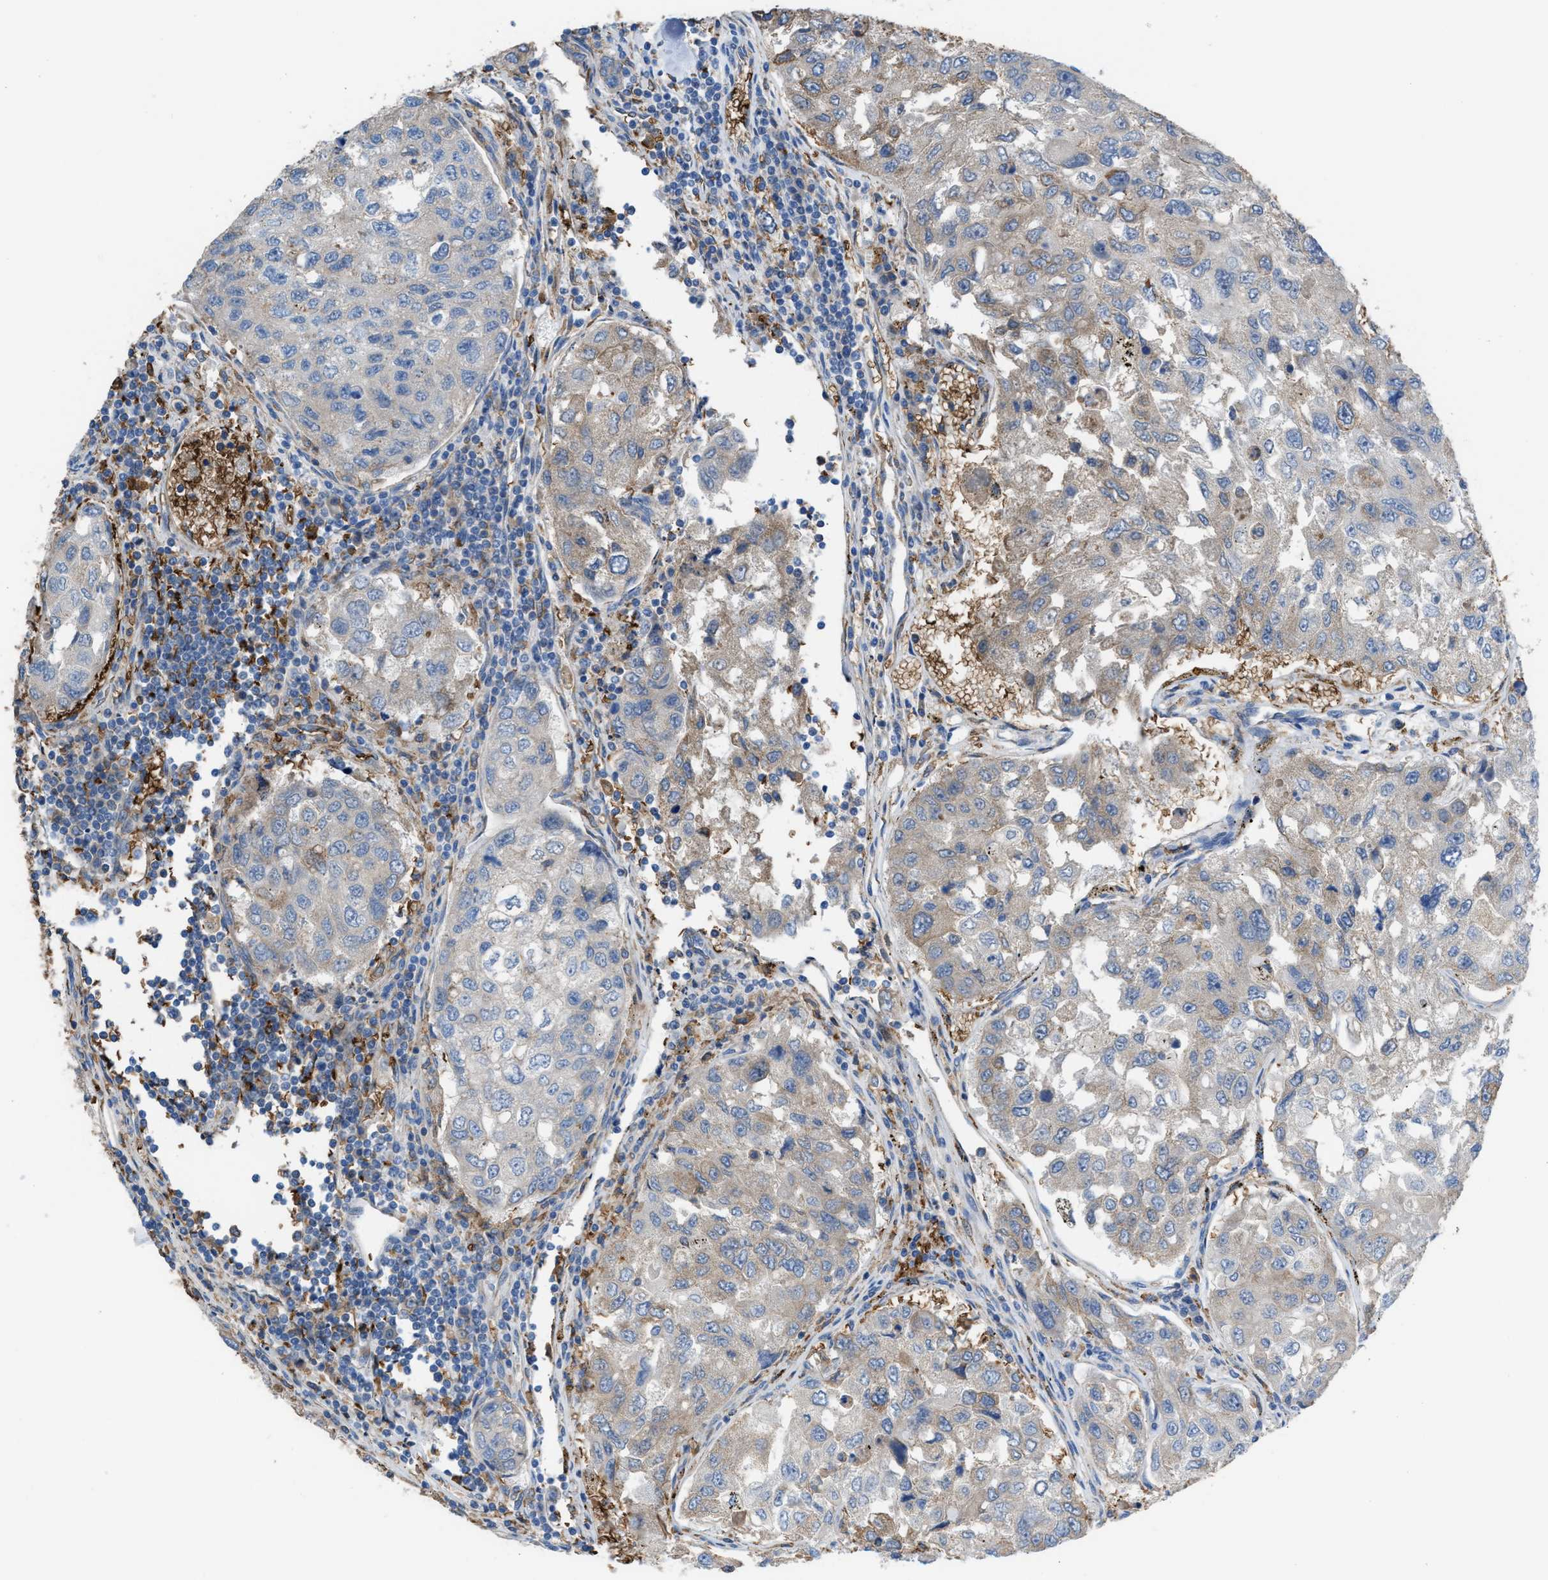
{"staining": {"intensity": "negative", "quantity": "none", "location": "none"}, "tissue": "urothelial cancer", "cell_type": "Tumor cells", "image_type": "cancer", "snomed": [{"axis": "morphology", "description": "Urothelial carcinoma, High grade"}, {"axis": "topography", "description": "Lymph node"}, {"axis": "topography", "description": "Urinary bladder"}], "caption": "High power microscopy micrograph of an immunohistochemistry image of urothelial cancer, revealing no significant positivity in tumor cells. (Brightfield microscopy of DAB IHC at high magnification).", "gene": "CA3", "patient": {"sex": "male", "age": 51}}